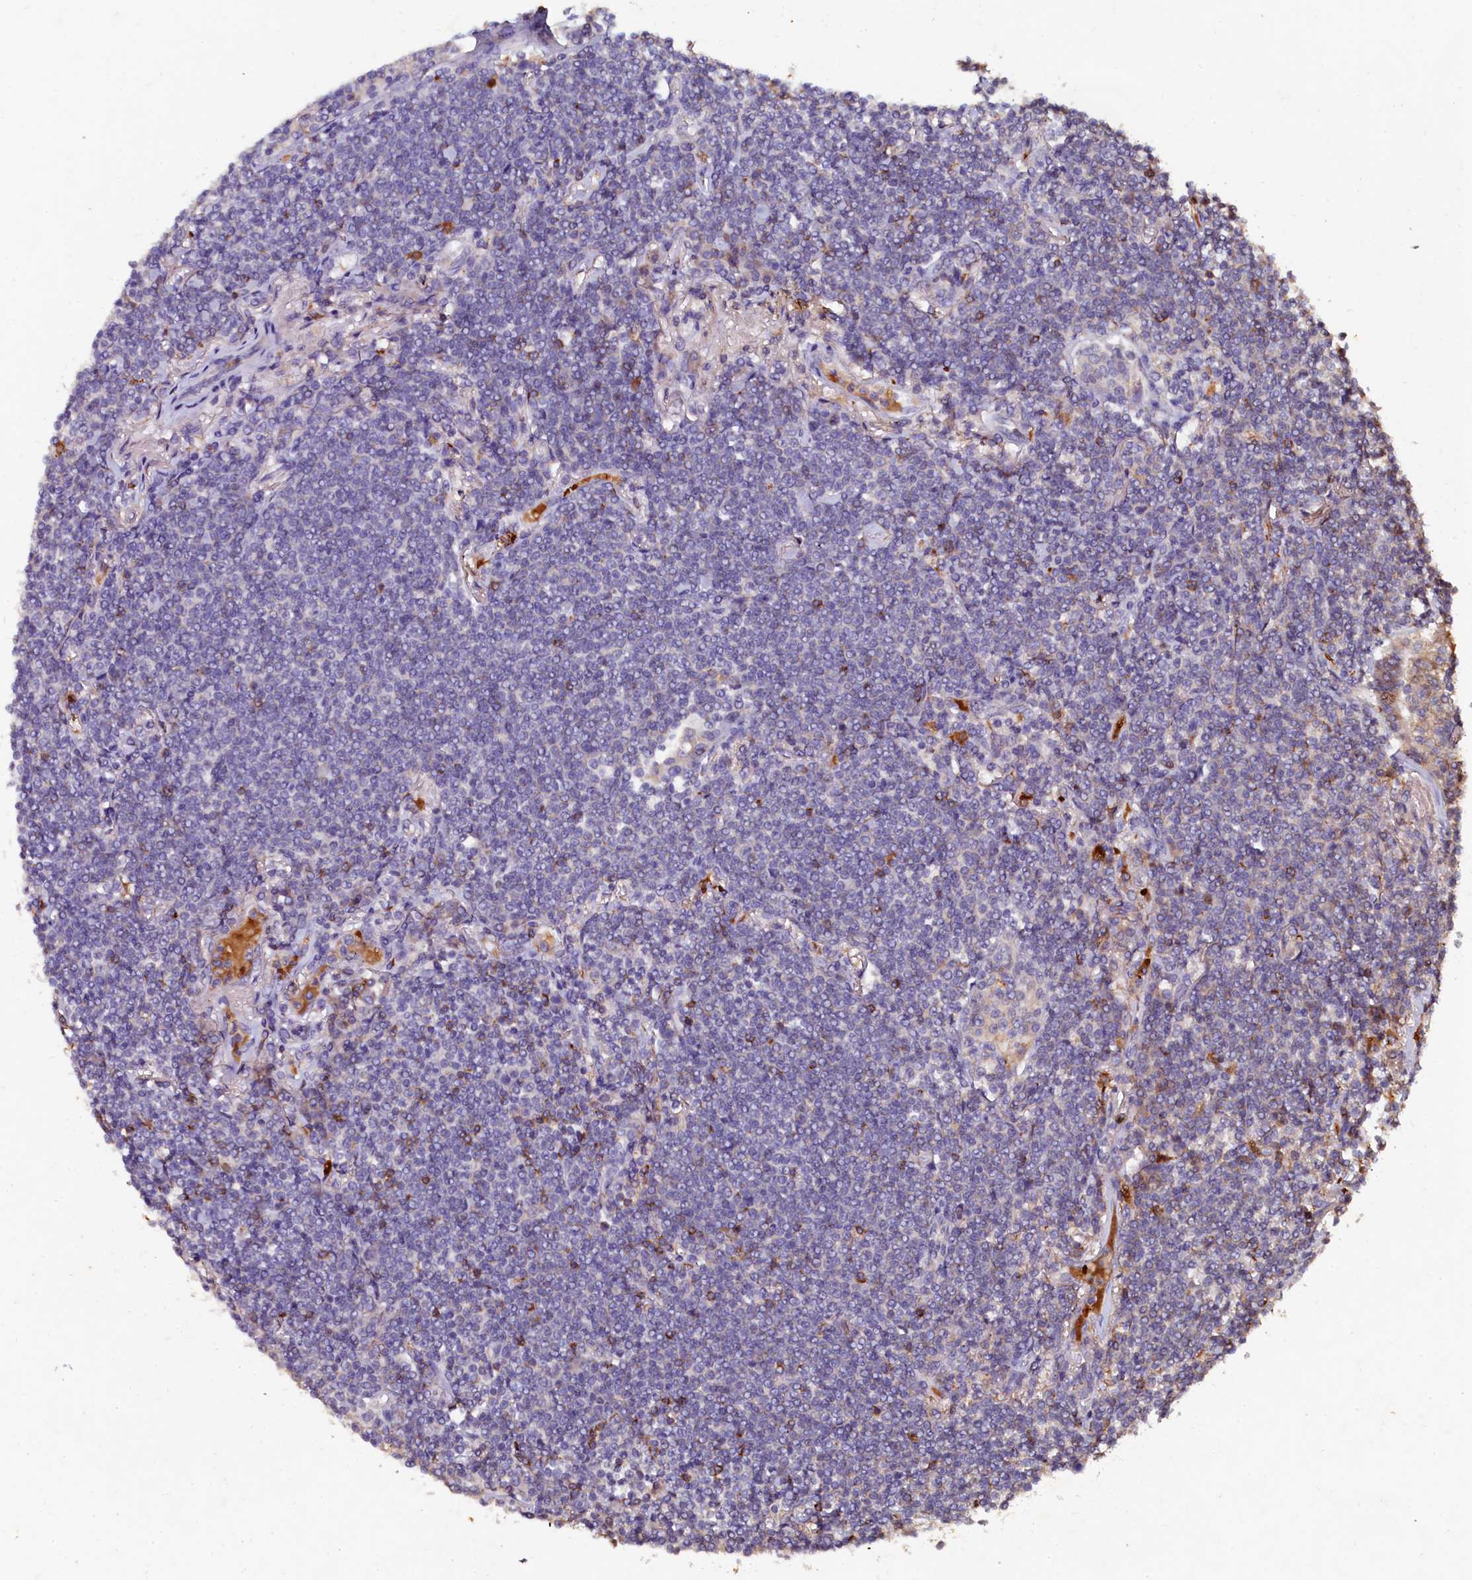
{"staining": {"intensity": "negative", "quantity": "none", "location": "none"}, "tissue": "lymphoma", "cell_type": "Tumor cells", "image_type": "cancer", "snomed": [{"axis": "morphology", "description": "Malignant lymphoma, non-Hodgkin's type, Low grade"}, {"axis": "topography", "description": "Lung"}], "caption": "Immunohistochemistry (IHC) micrograph of lymphoma stained for a protein (brown), which exhibits no expression in tumor cells.", "gene": "CSTPP1", "patient": {"sex": "female", "age": 71}}